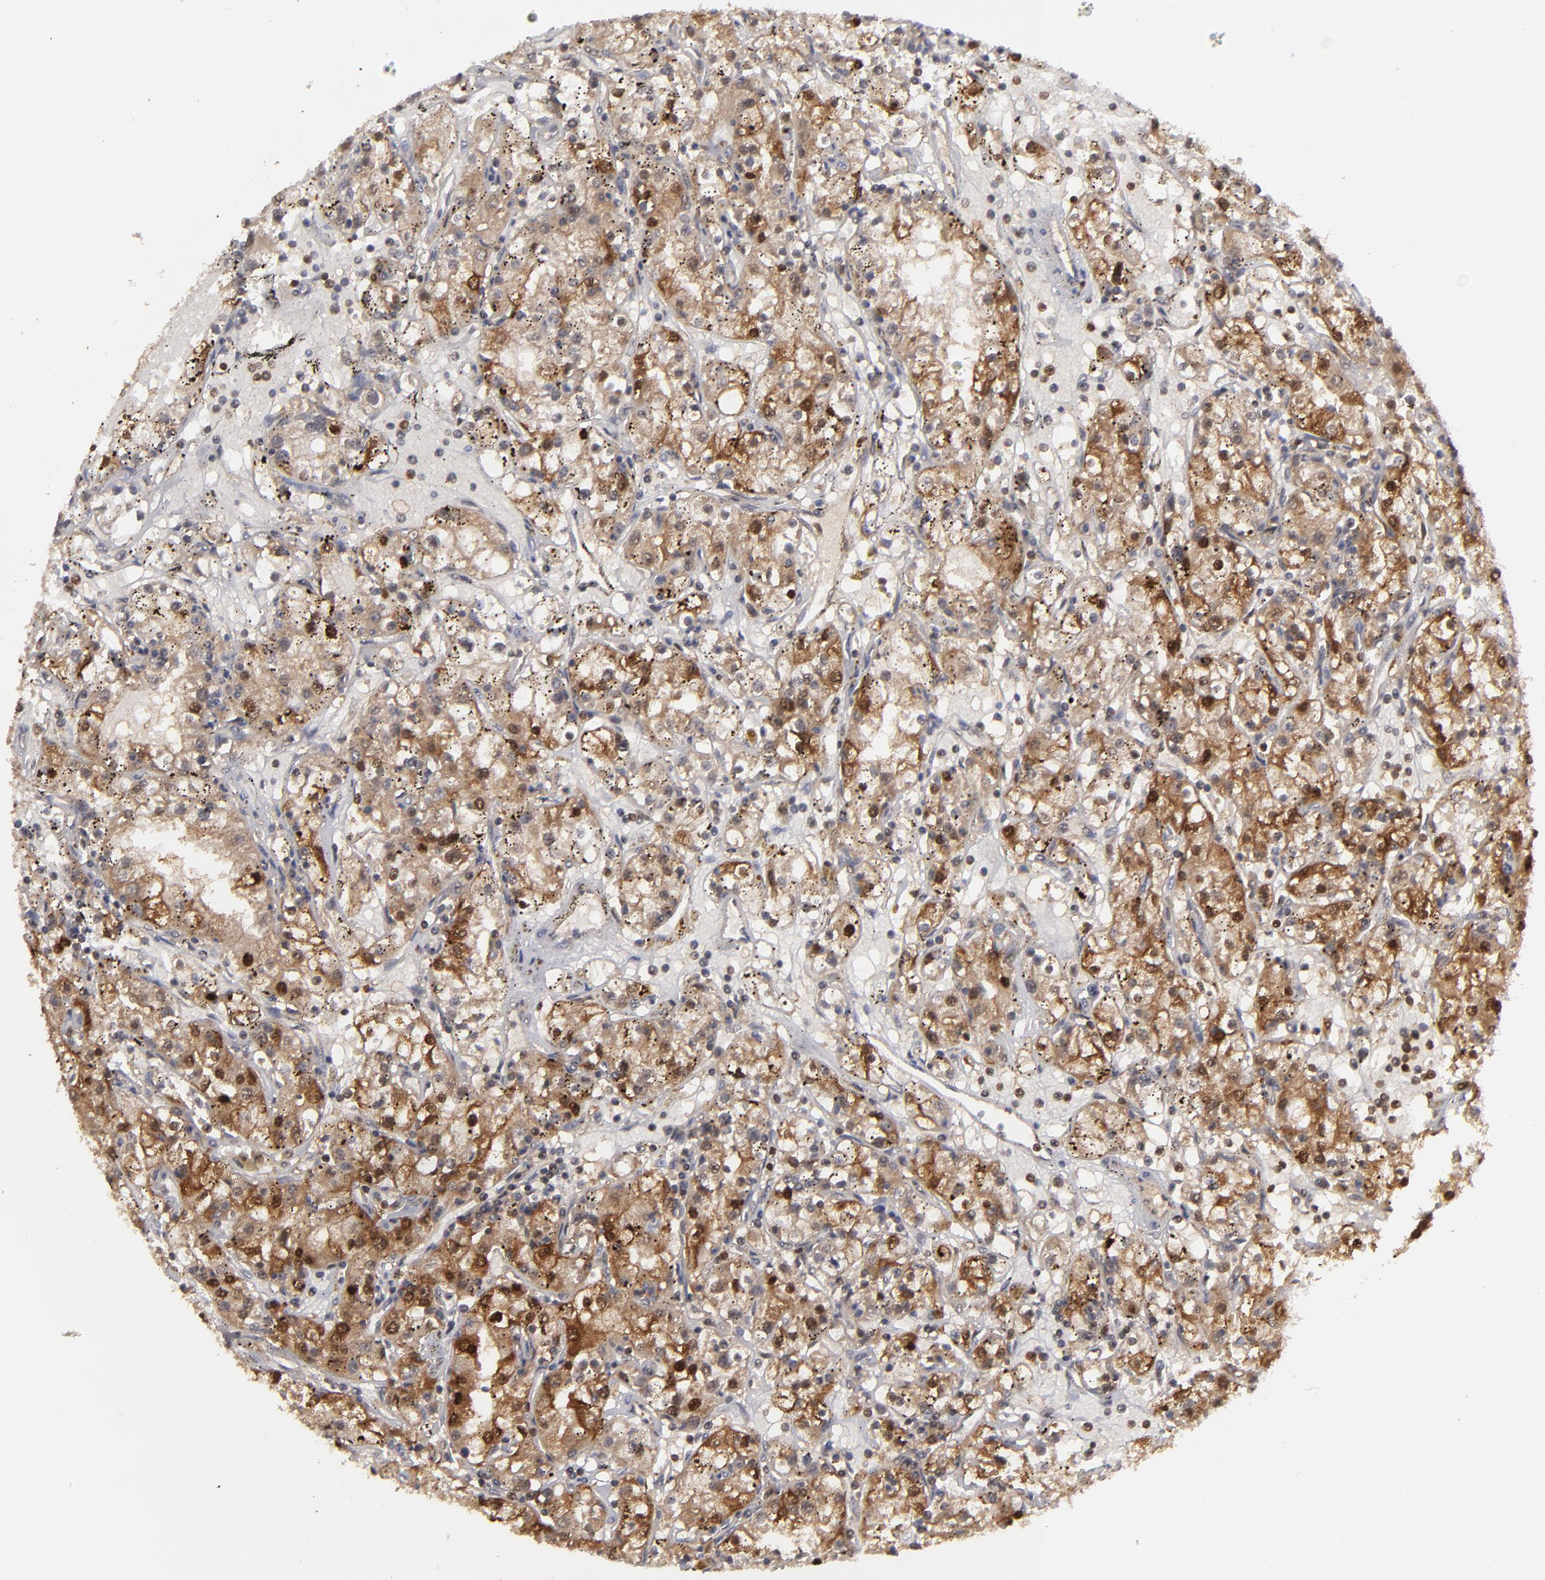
{"staining": {"intensity": "moderate", "quantity": ">75%", "location": "cytoplasmic/membranous,nuclear"}, "tissue": "renal cancer", "cell_type": "Tumor cells", "image_type": "cancer", "snomed": [{"axis": "morphology", "description": "Adenocarcinoma, NOS"}, {"axis": "topography", "description": "Kidney"}], "caption": "DAB (3,3'-diaminobenzidine) immunohistochemical staining of renal cancer (adenocarcinoma) exhibits moderate cytoplasmic/membranous and nuclear protein expression in approximately >75% of tumor cells.", "gene": "GSR", "patient": {"sex": "male", "age": 56}}